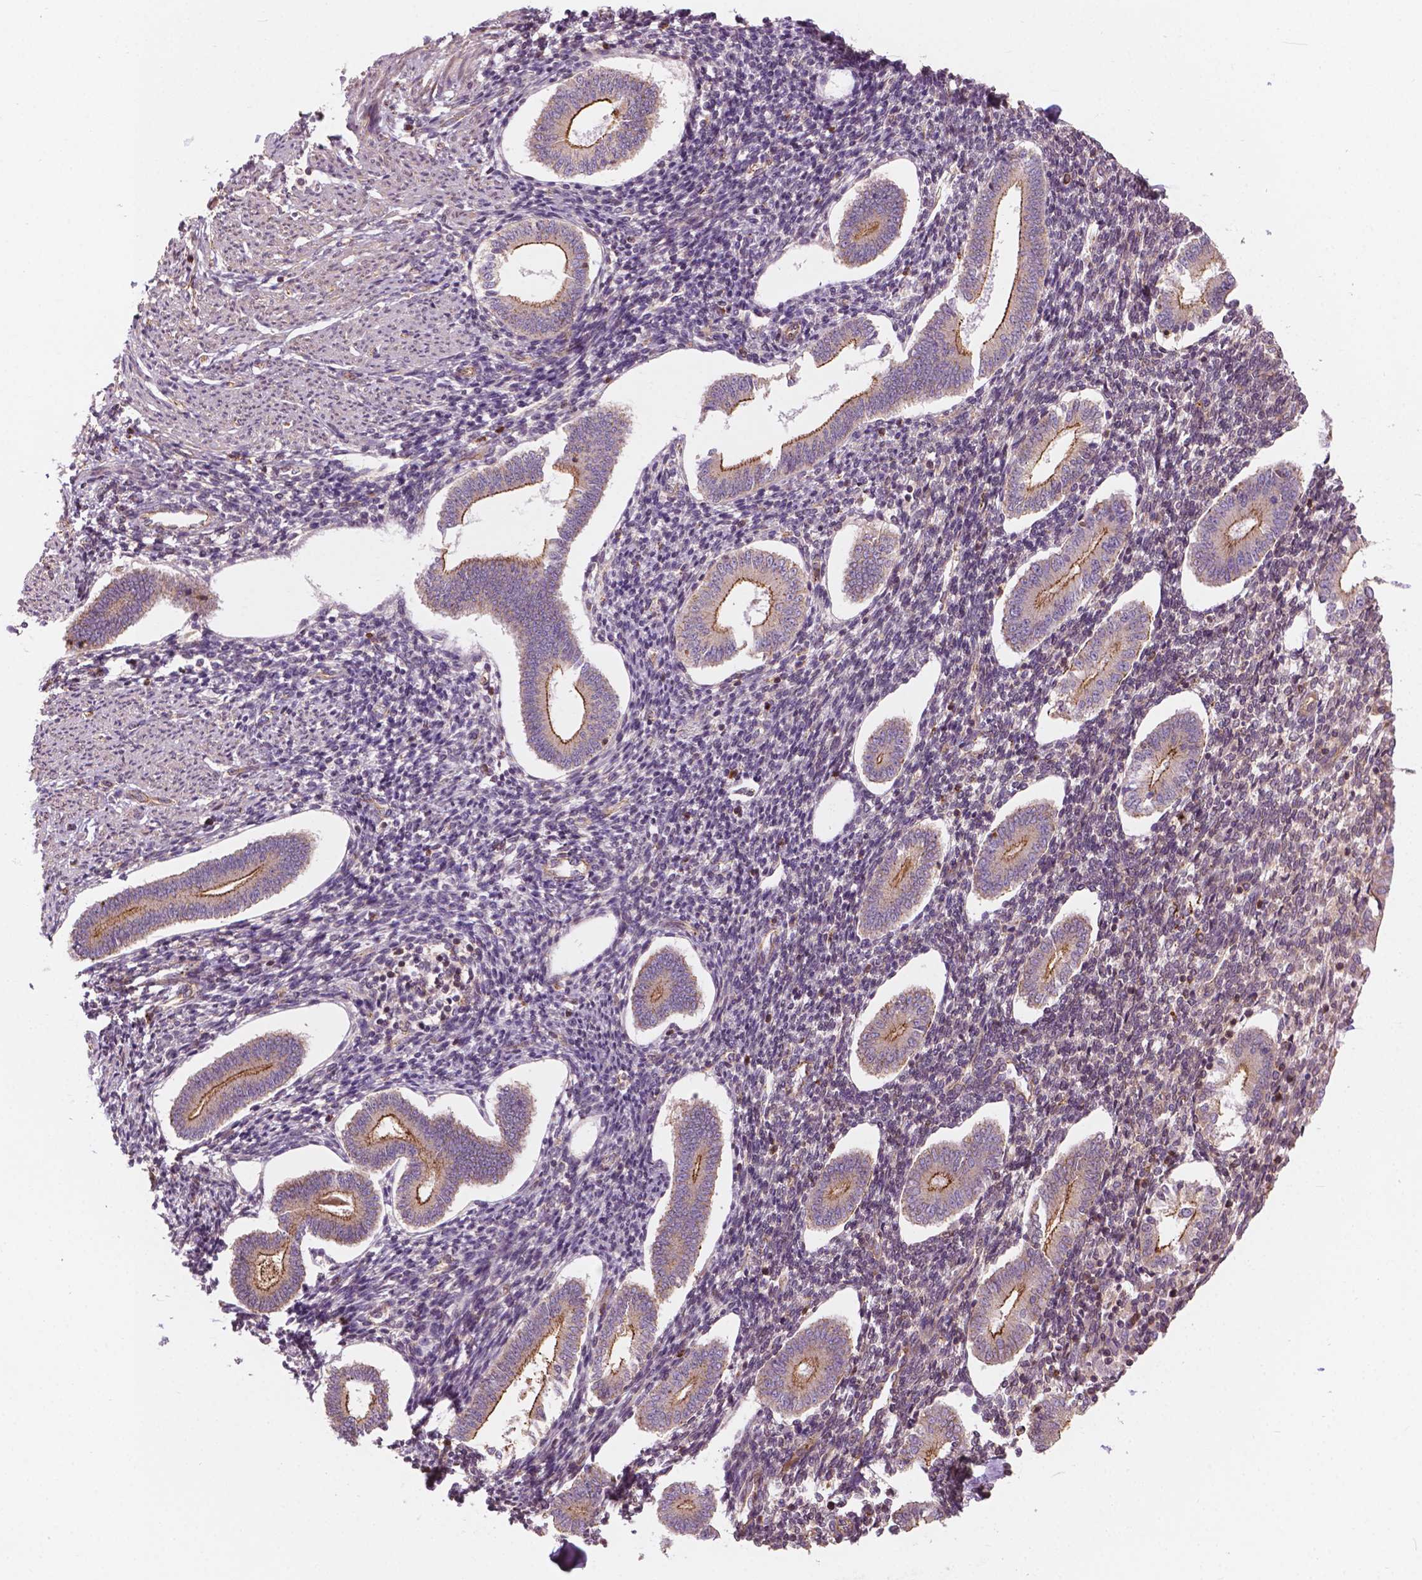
{"staining": {"intensity": "negative", "quantity": "none", "location": "none"}, "tissue": "endometrium", "cell_type": "Cells in endometrial stroma", "image_type": "normal", "snomed": [{"axis": "morphology", "description": "Normal tissue, NOS"}, {"axis": "topography", "description": "Endometrium"}], "caption": "IHC image of normal endometrium: human endometrium stained with DAB (3,3'-diaminobenzidine) reveals no significant protein staining in cells in endometrial stroma.", "gene": "SURF4", "patient": {"sex": "female", "age": 40}}